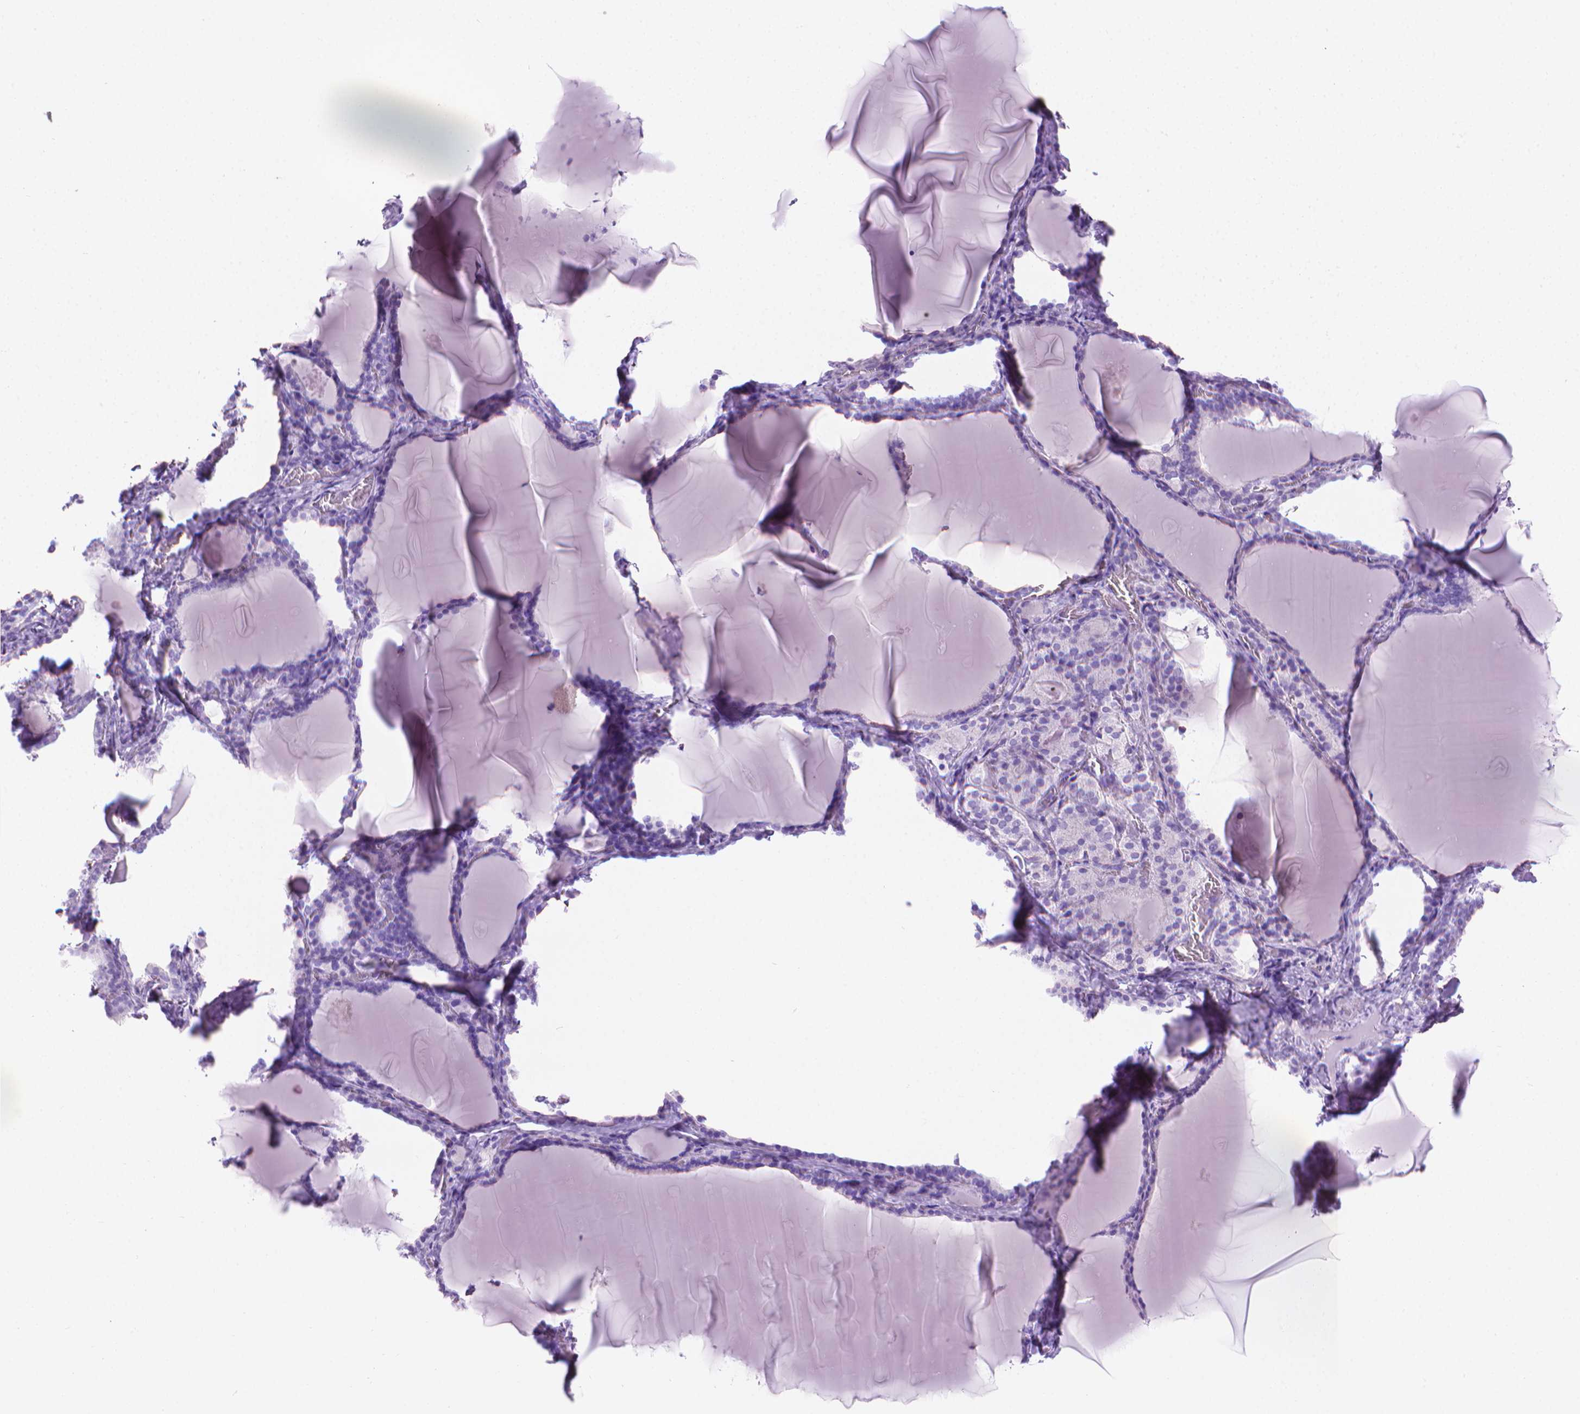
{"staining": {"intensity": "negative", "quantity": "none", "location": "none"}, "tissue": "thyroid gland", "cell_type": "Glandular cells", "image_type": "normal", "snomed": [{"axis": "morphology", "description": "Normal tissue, NOS"}, {"axis": "morphology", "description": "Hyperplasia, NOS"}, {"axis": "topography", "description": "Thyroid gland"}], "caption": "Glandular cells are negative for brown protein staining in unremarkable thyroid gland. (Immunohistochemistry, brightfield microscopy, high magnification).", "gene": "FASN", "patient": {"sex": "female", "age": 27}}